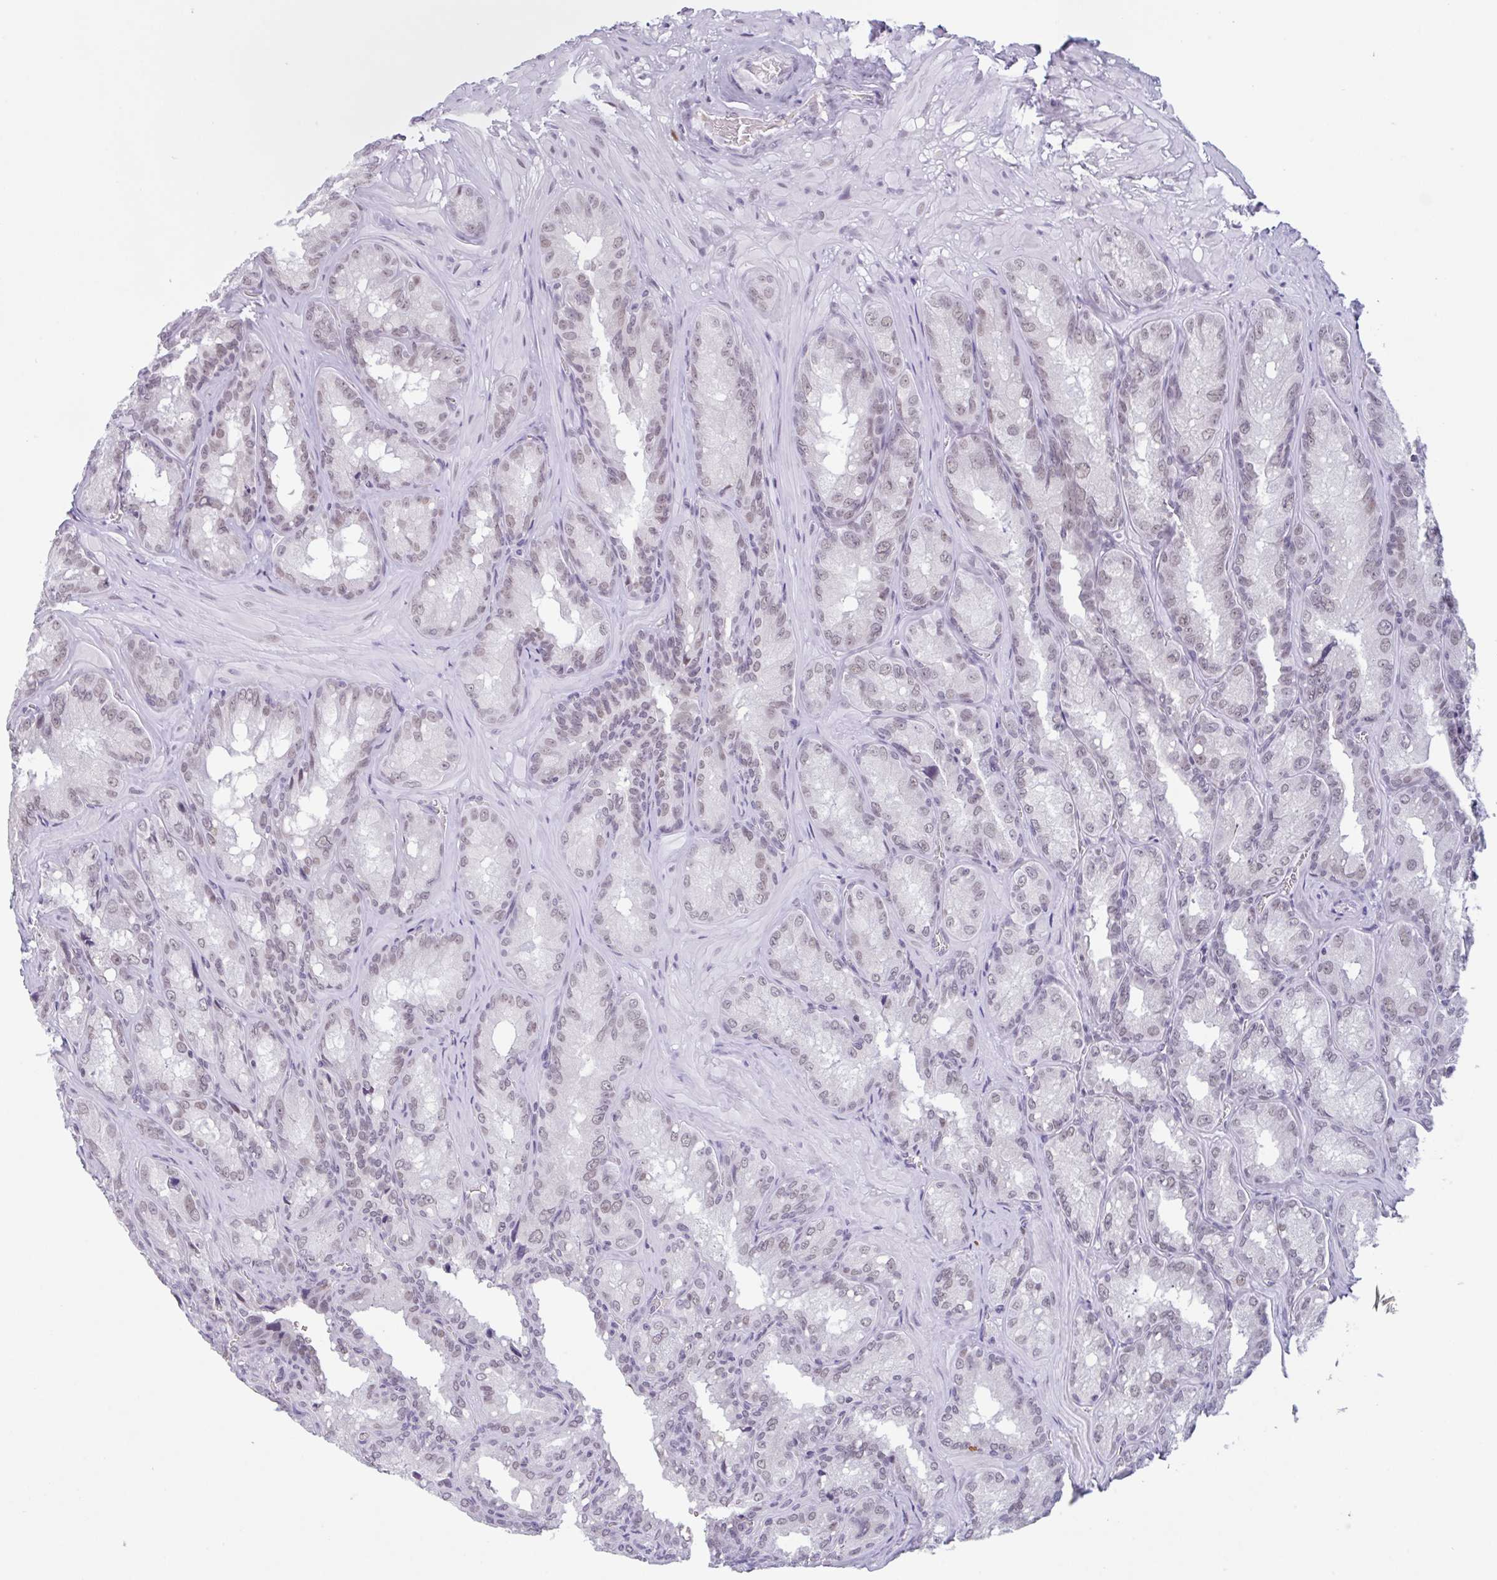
{"staining": {"intensity": "moderate", "quantity": "25%-75%", "location": "nuclear"}, "tissue": "seminal vesicle", "cell_type": "Glandular cells", "image_type": "normal", "snomed": [{"axis": "morphology", "description": "Normal tissue, NOS"}, {"axis": "topography", "description": "Seminal veicle"}], "caption": "Human seminal vesicle stained with a protein marker reveals moderate staining in glandular cells.", "gene": "PLG", "patient": {"sex": "male", "age": 47}}